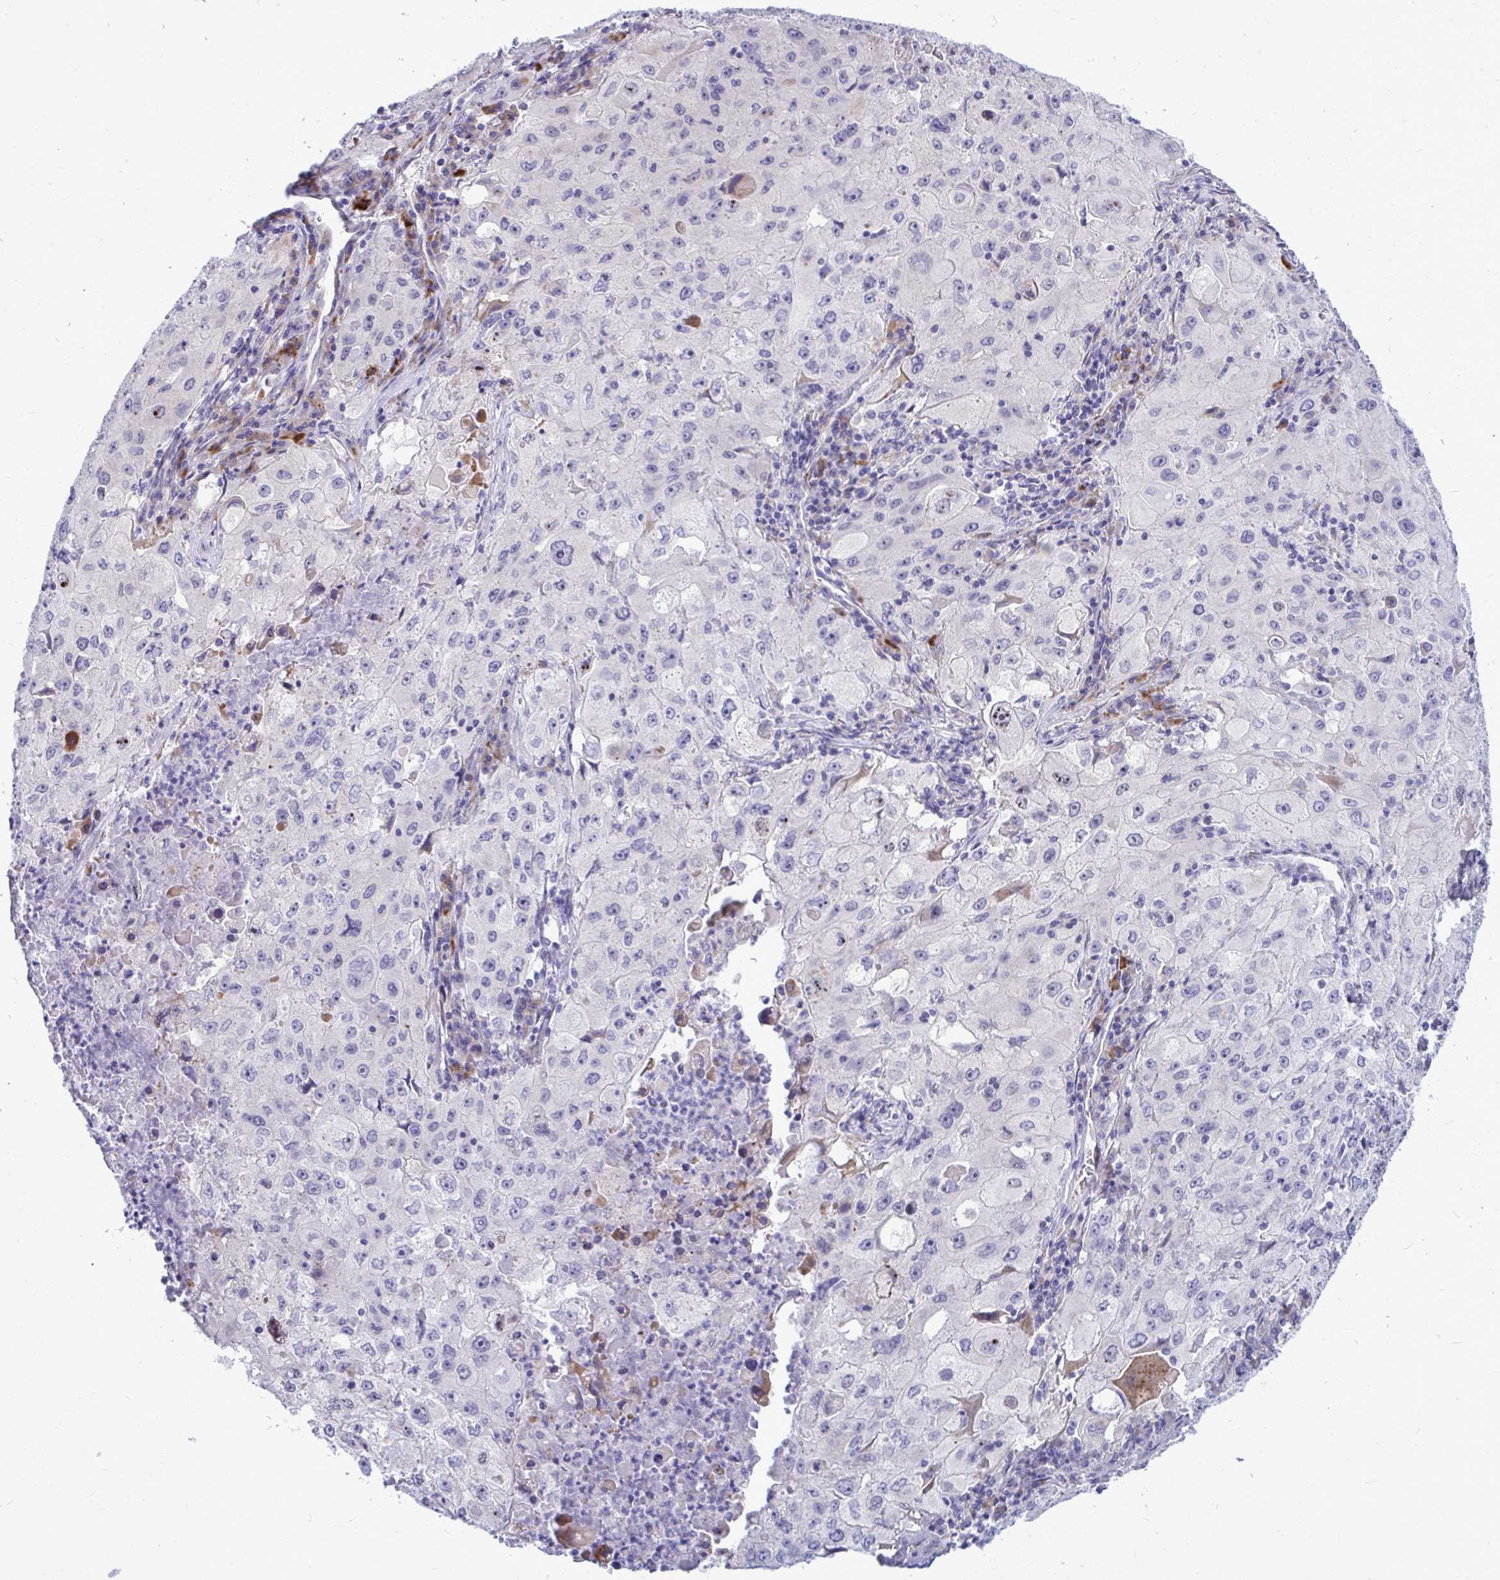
{"staining": {"intensity": "moderate", "quantity": "<25%", "location": "cytoplasmic/membranous"}, "tissue": "lung cancer", "cell_type": "Tumor cells", "image_type": "cancer", "snomed": [{"axis": "morphology", "description": "Squamous cell carcinoma, NOS"}, {"axis": "topography", "description": "Lung"}], "caption": "A micrograph showing moderate cytoplasmic/membranous staining in about <25% of tumor cells in lung squamous cell carcinoma, as visualized by brown immunohistochemical staining.", "gene": "ZSCAN25", "patient": {"sex": "male", "age": 63}}